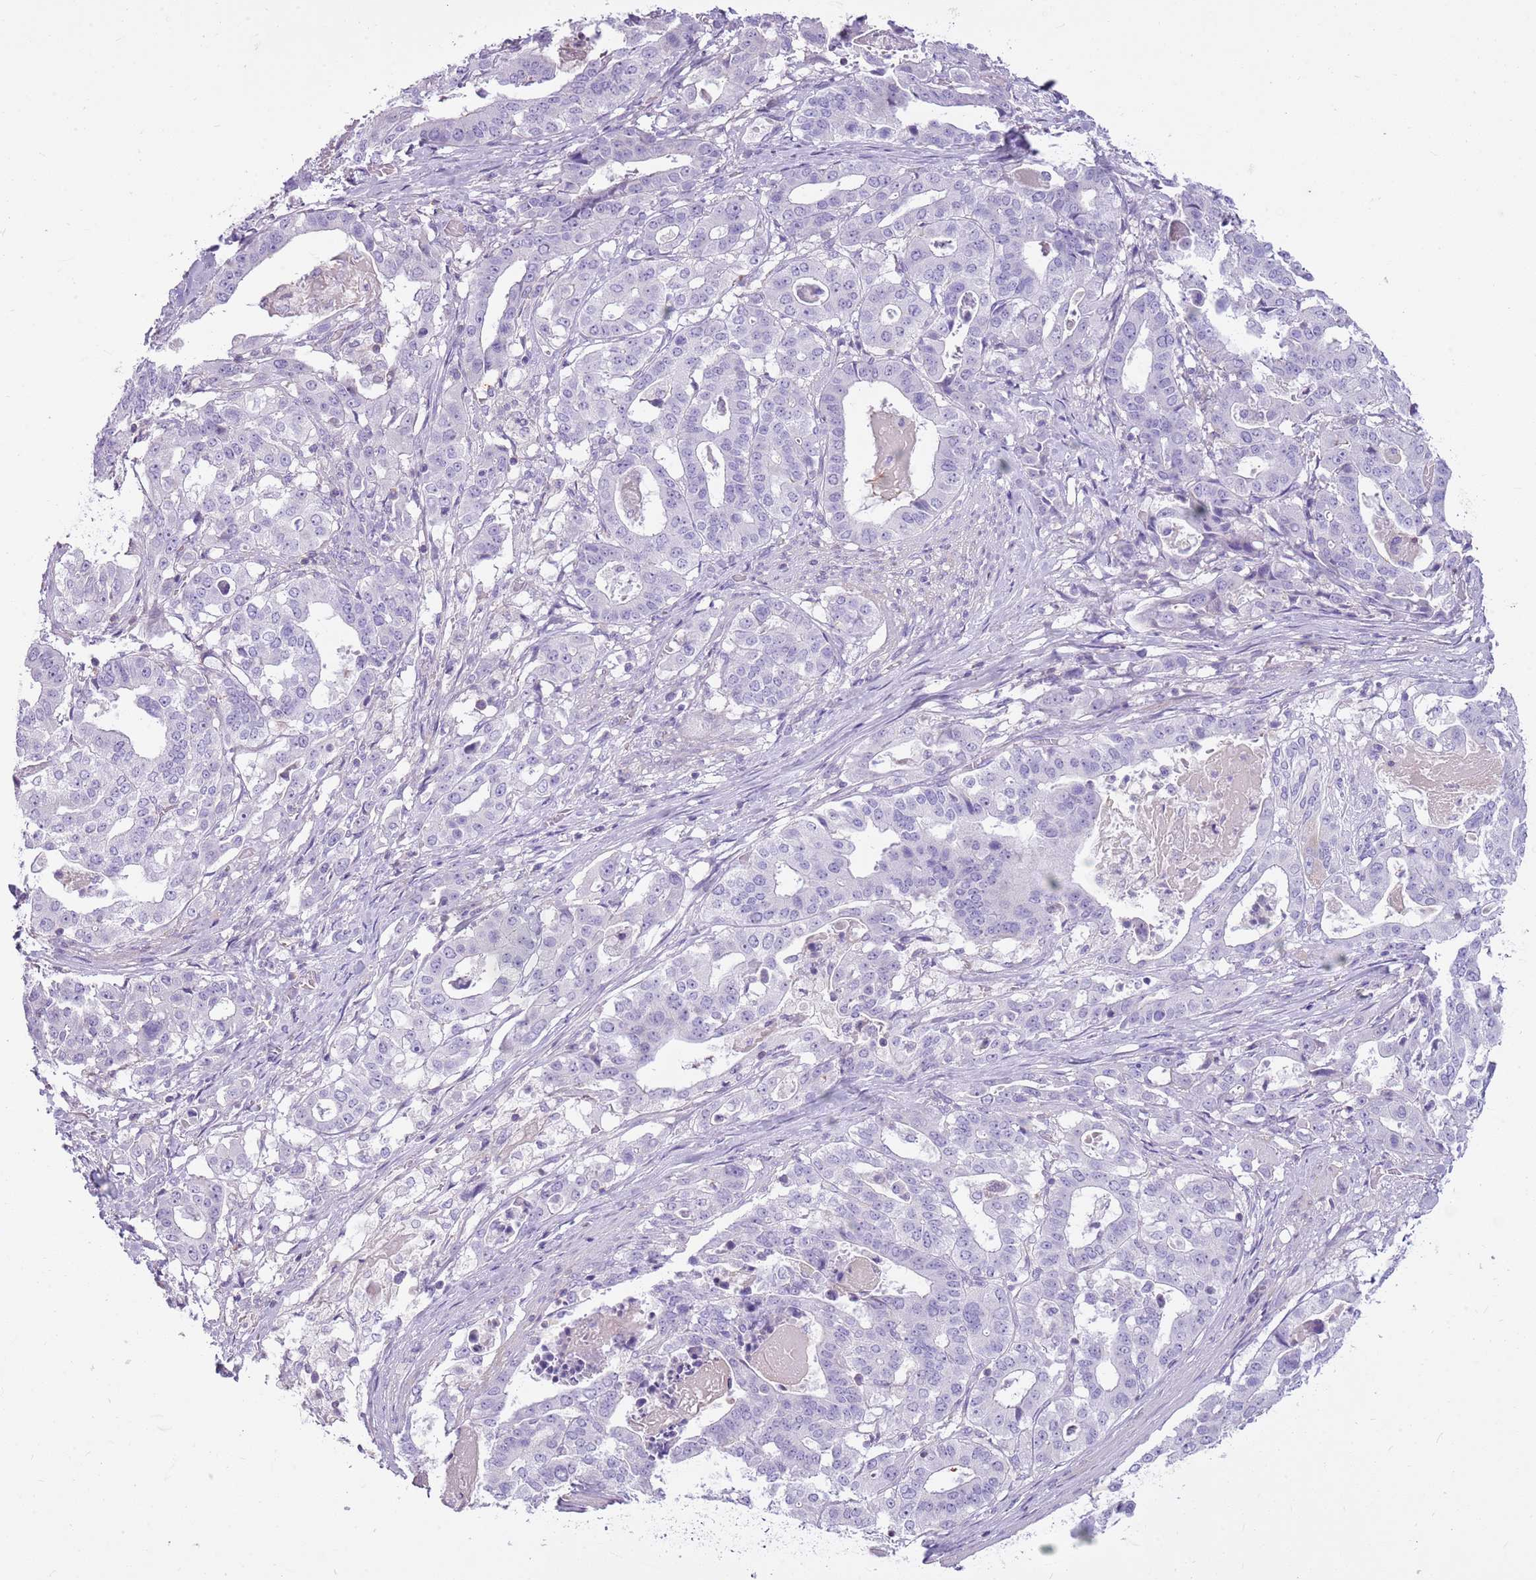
{"staining": {"intensity": "negative", "quantity": "none", "location": "none"}, "tissue": "stomach cancer", "cell_type": "Tumor cells", "image_type": "cancer", "snomed": [{"axis": "morphology", "description": "Adenocarcinoma, NOS"}, {"axis": "topography", "description": "Stomach"}], "caption": "Tumor cells are negative for protein expression in human stomach cancer.", "gene": "CNPPD1", "patient": {"sex": "male", "age": 48}}